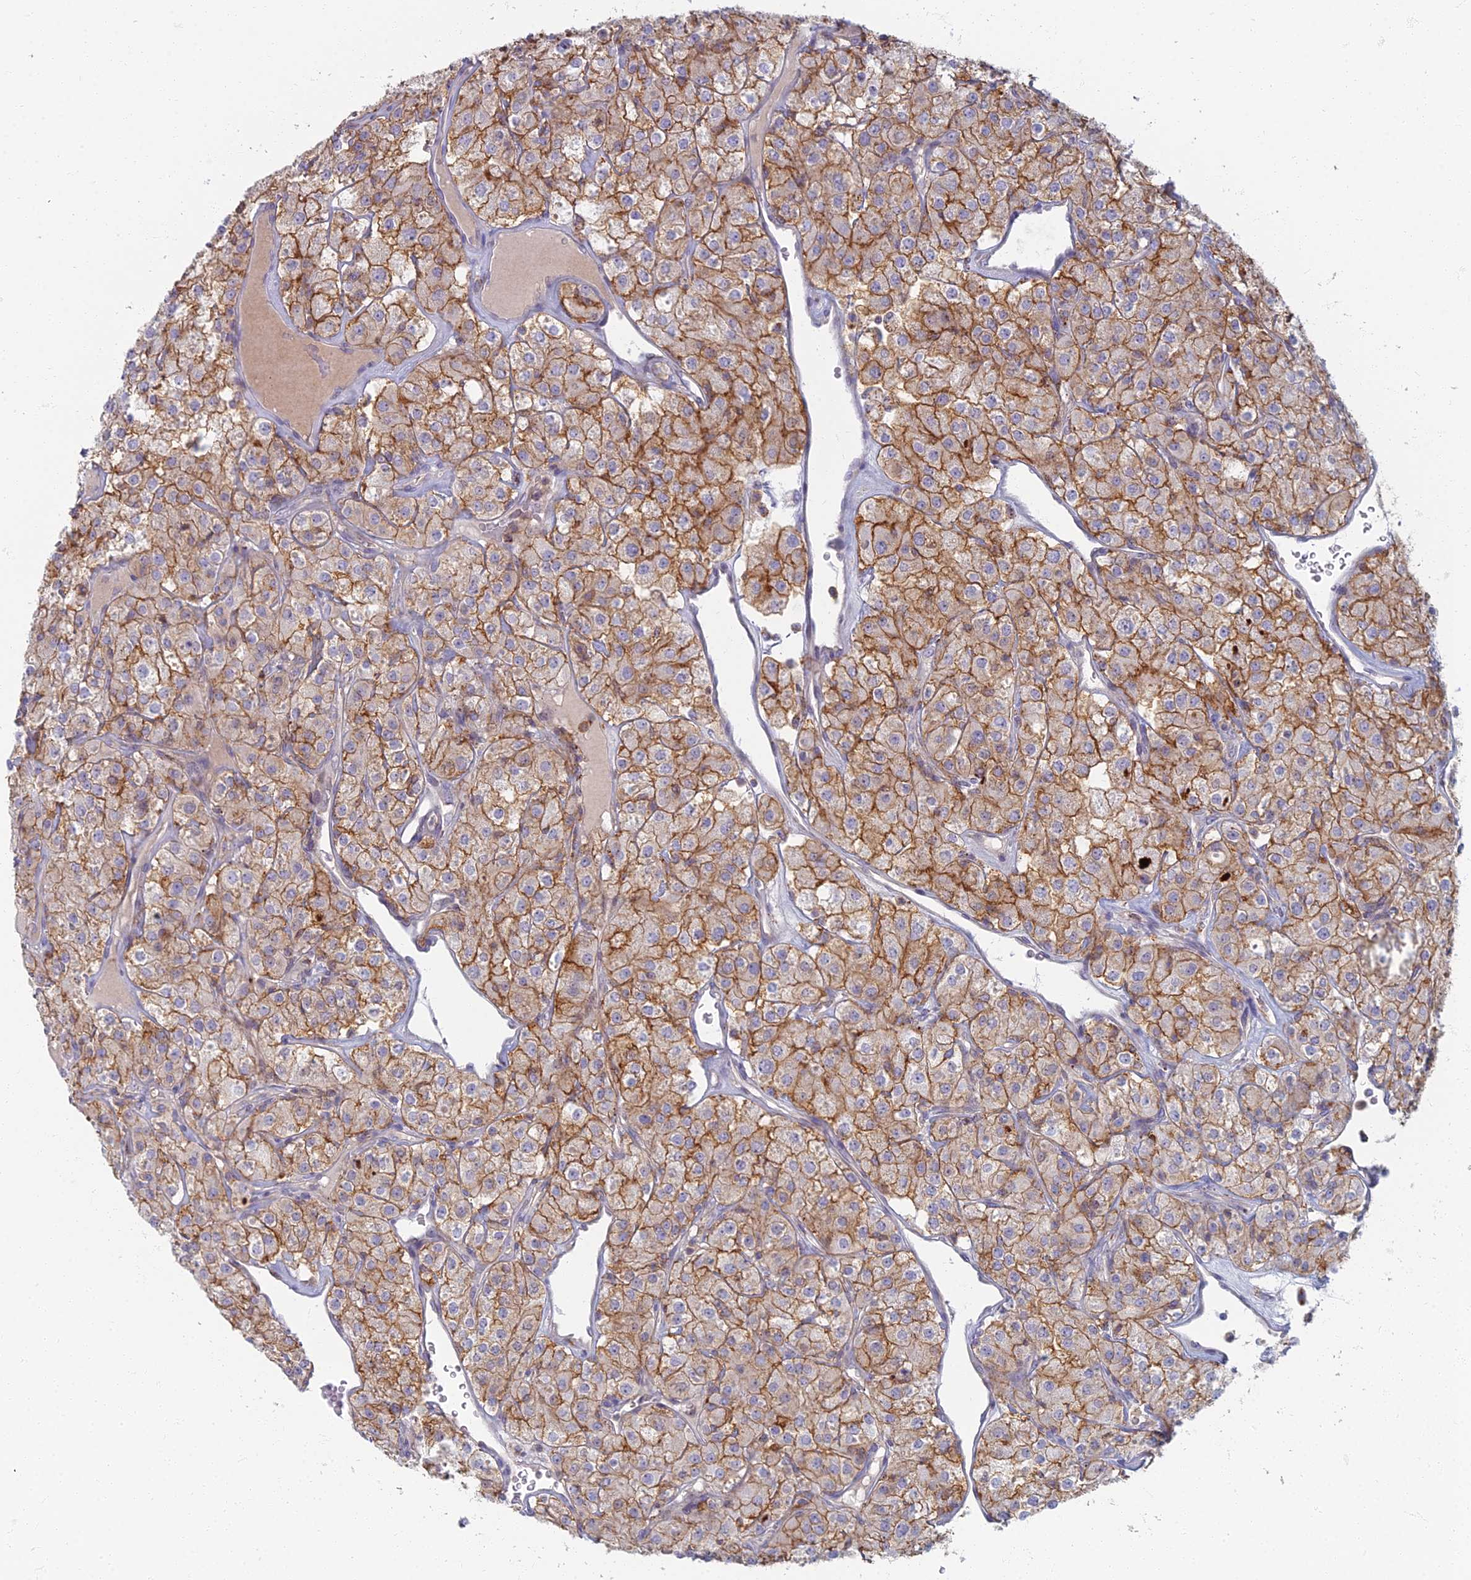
{"staining": {"intensity": "moderate", "quantity": ">75%", "location": "cytoplasmic/membranous"}, "tissue": "renal cancer", "cell_type": "Tumor cells", "image_type": "cancer", "snomed": [{"axis": "morphology", "description": "Adenocarcinoma, NOS"}, {"axis": "topography", "description": "Kidney"}], "caption": "A photomicrograph showing moderate cytoplasmic/membranous positivity in approximately >75% of tumor cells in renal cancer (adenocarcinoma), as visualized by brown immunohistochemical staining.", "gene": "CHMP4B", "patient": {"sex": "male", "age": 77}}